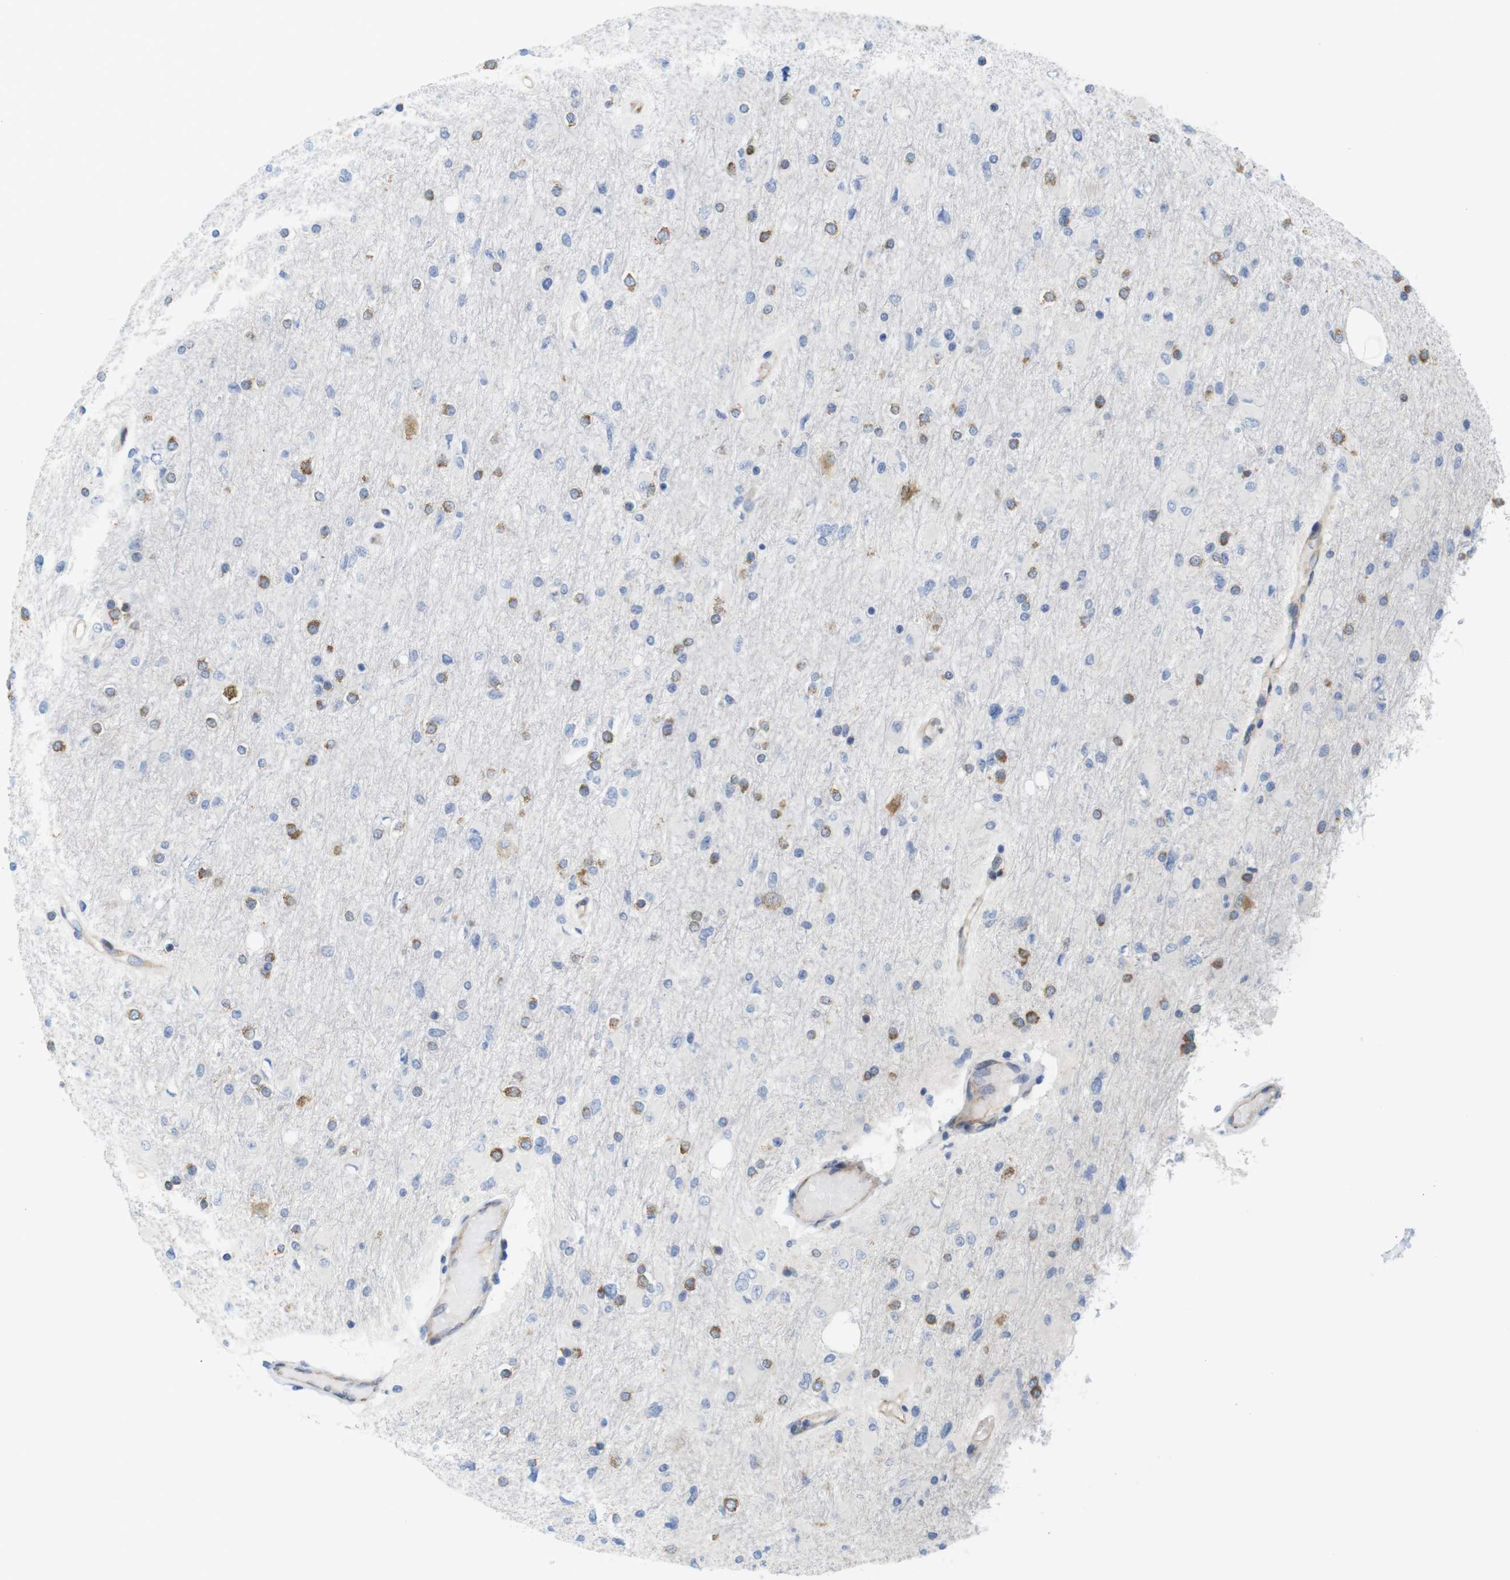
{"staining": {"intensity": "moderate", "quantity": "<25%", "location": "cytoplasmic/membranous"}, "tissue": "glioma", "cell_type": "Tumor cells", "image_type": "cancer", "snomed": [{"axis": "morphology", "description": "Glioma, malignant, High grade"}, {"axis": "topography", "description": "Cerebral cortex"}], "caption": "Protein expression analysis of human high-grade glioma (malignant) reveals moderate cytoplasmic/membranous positivity in about <25% of tumor cells.", "gene": "PCNX2", "patient": {"sex": "female", "age": 36}}